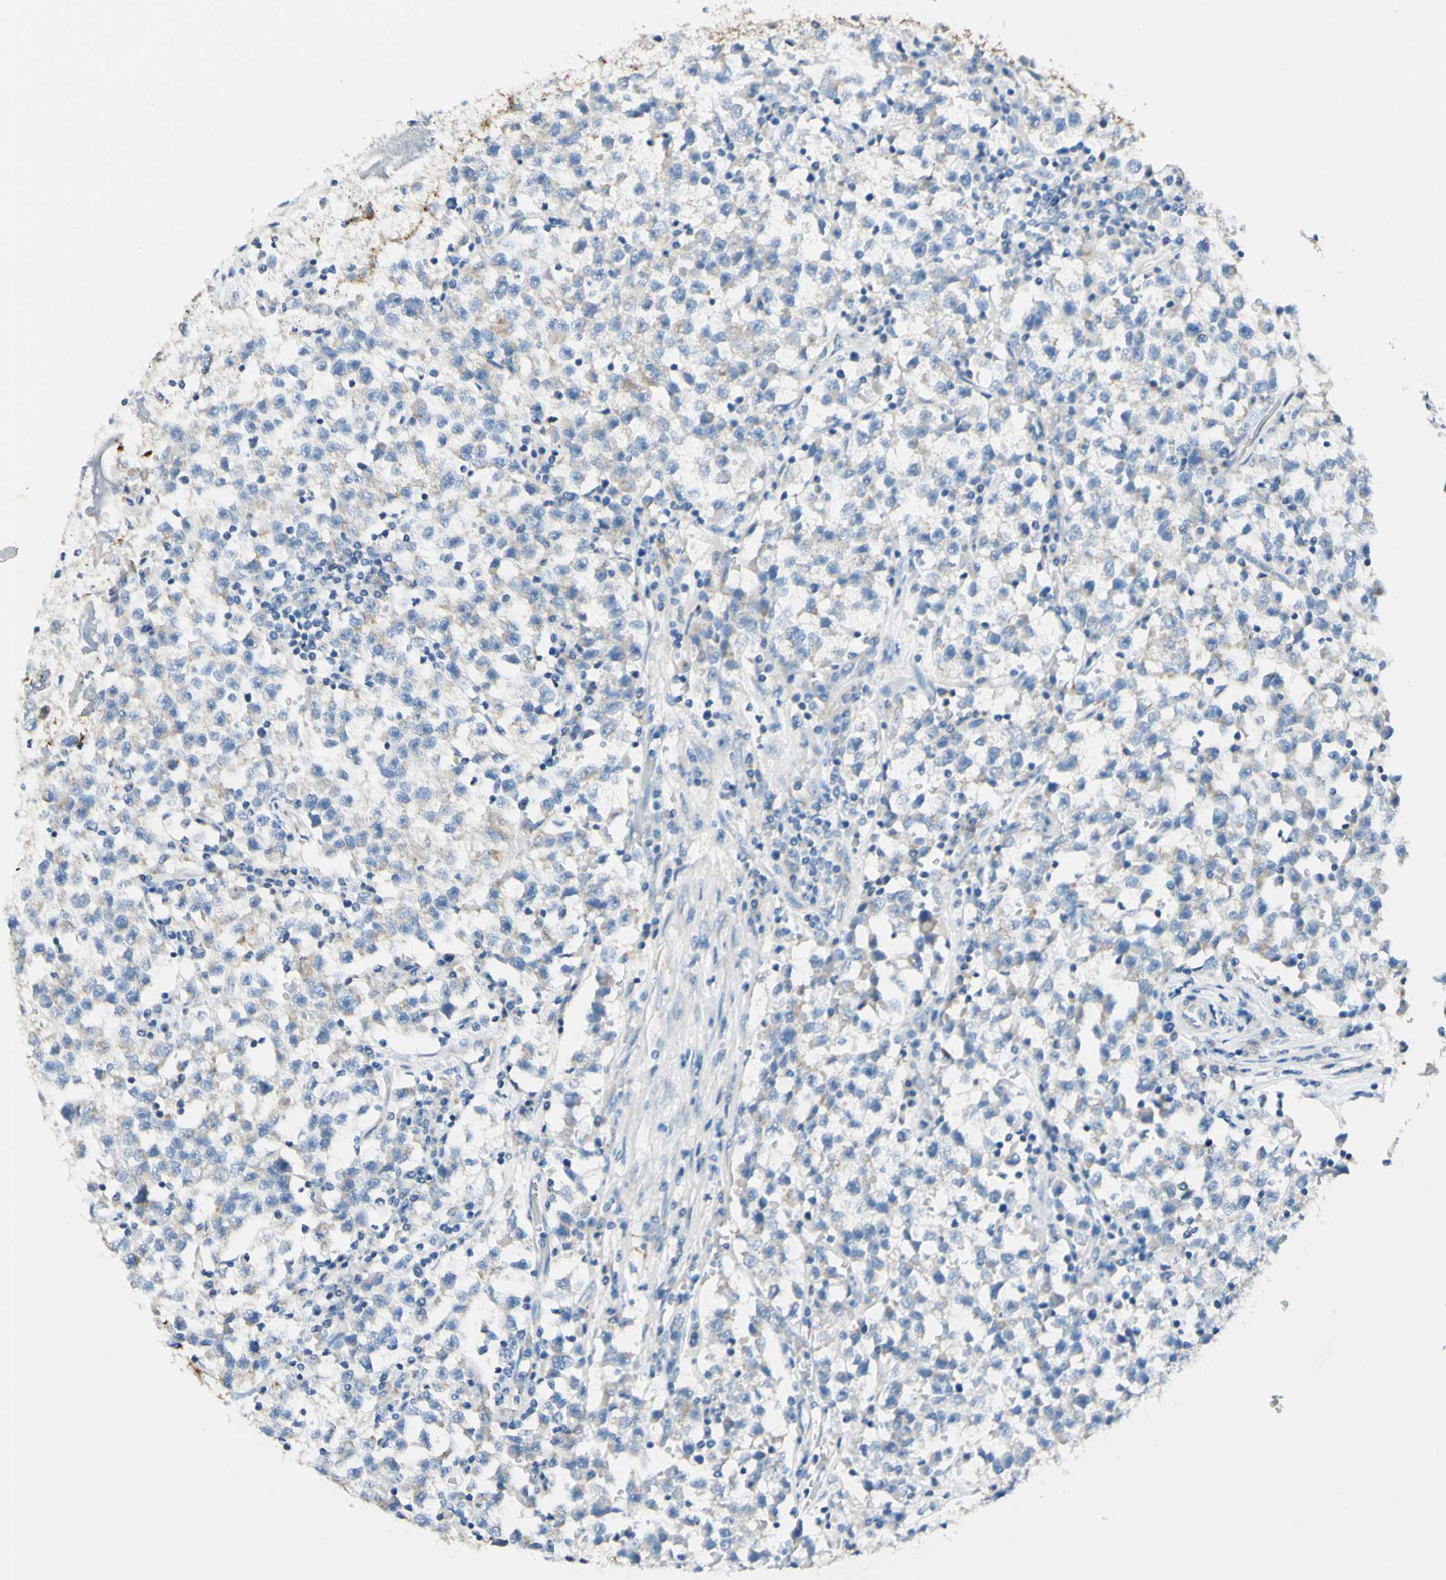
{"staining": {"intensity": "weak", "quantity": "<25%", "location": "cytoplasmic/membranous"}, "tissue": "testis cancer", "cell_type": "Tumor cells", "image_type": "cancer", "snomed": [{"axis": "morphology", "description": "Seminoma, NOS"}, {"axis": "topography", "description": "Testis"}], "caption": "An IHC histopathology image of testis cancer is shown. There is no staining in tumor cells of testis cancer.", "gene": "ARMC10", "patient": {"sex": "male", "age": 22}}